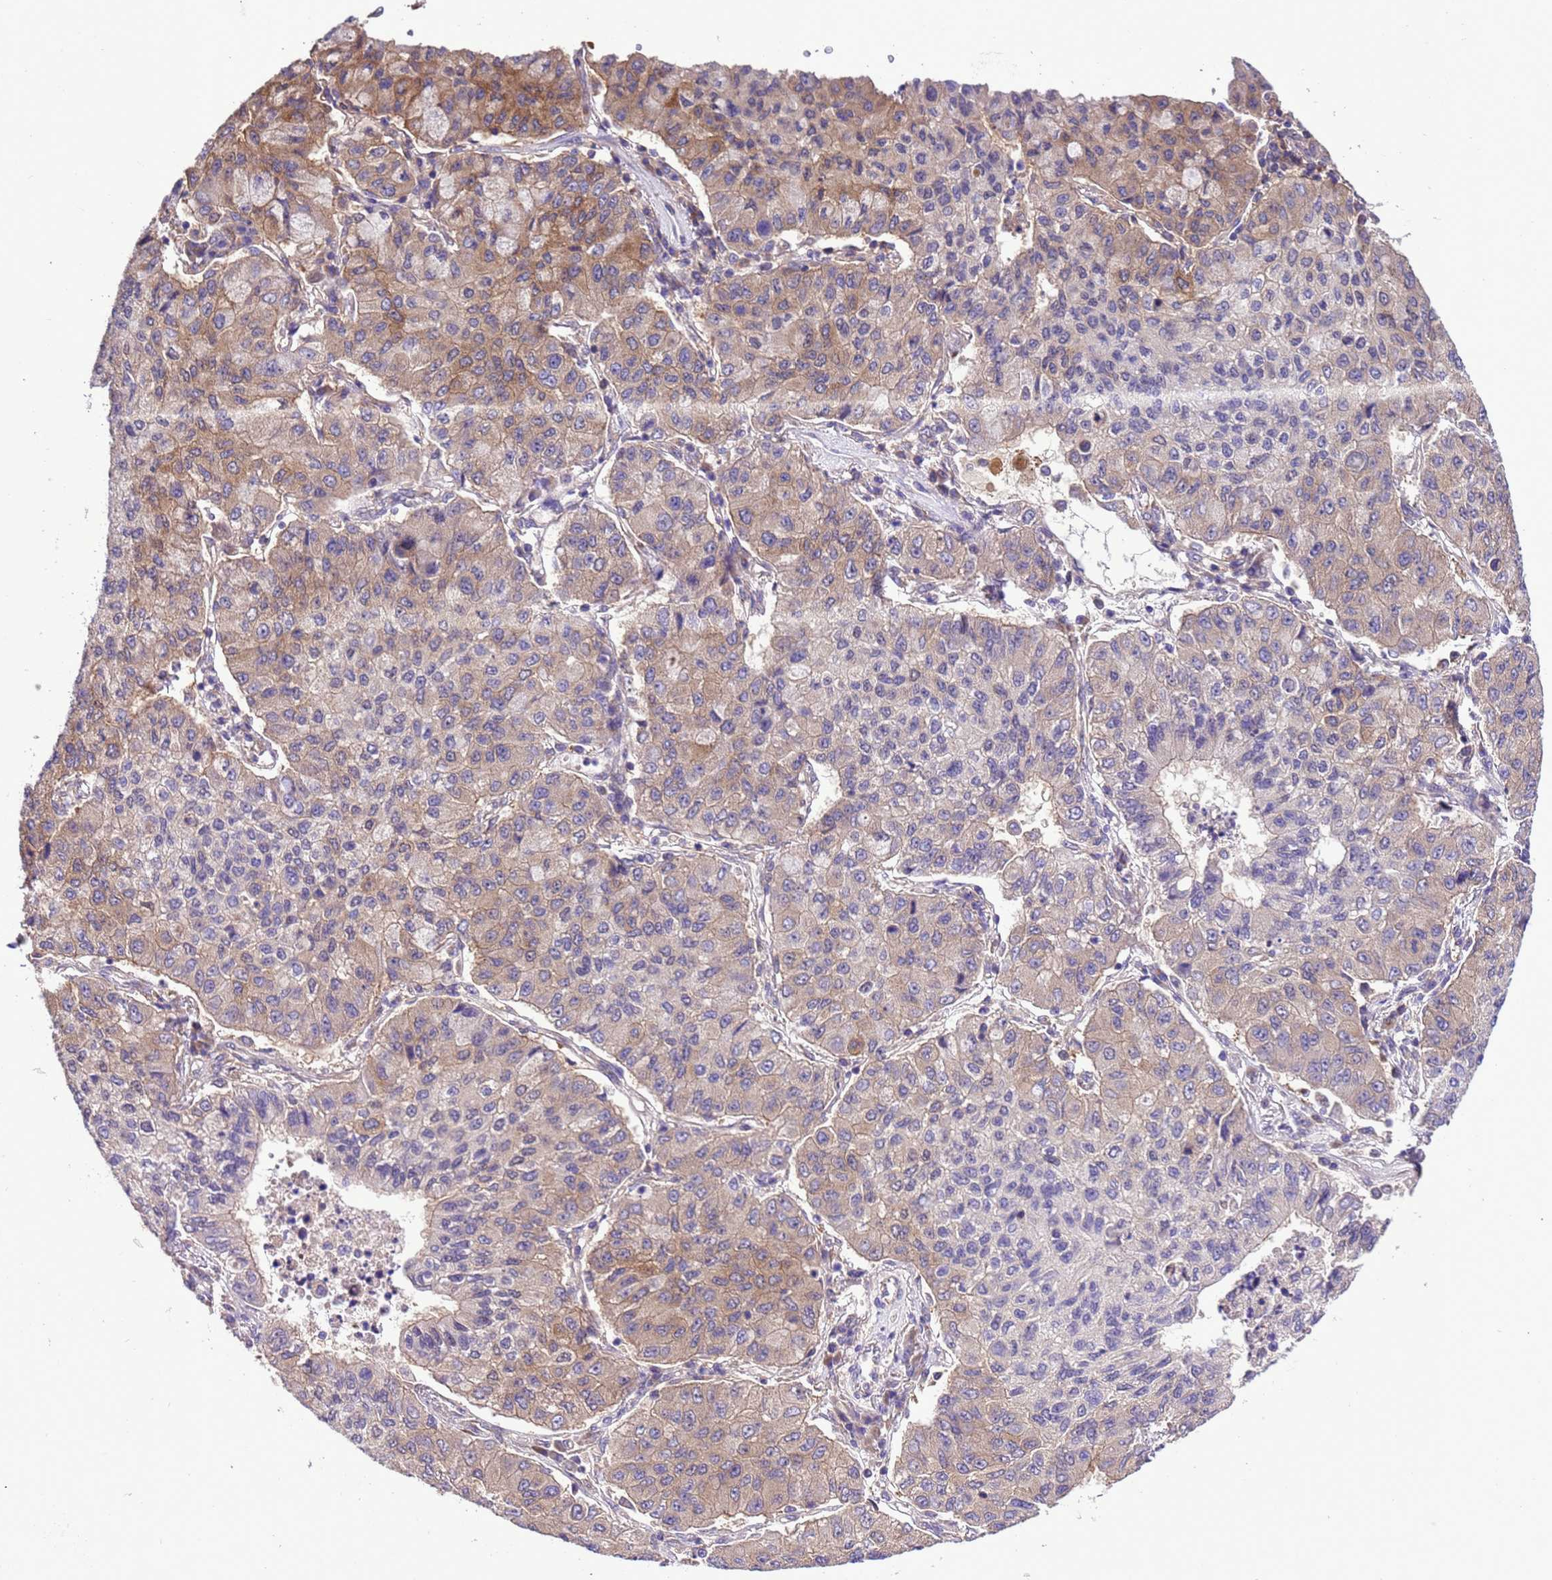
{"staining": {"intensity": "moderate", "quantity": "25%-75%", "location": "cytoplasmic/membranous"}, "tissue": "lung cancer", "cell_type": "Tumor cells", "image_type": "cancer", "snomed": [{"axis": "morphology", "description": "Squamous cell carcinoma, NOS"}, {"axis": "topography", "description": "Lung"}], "caption": "Immunohistochemistry of human lung cancer (squamous cell carcinoma) reveals medium levels of moderate cytoplasmic/membranous positivity in approximately 25%-75% of tumor cells.", "gene": "RABEP2", "patient": {"sex": "male", "age": 74}}